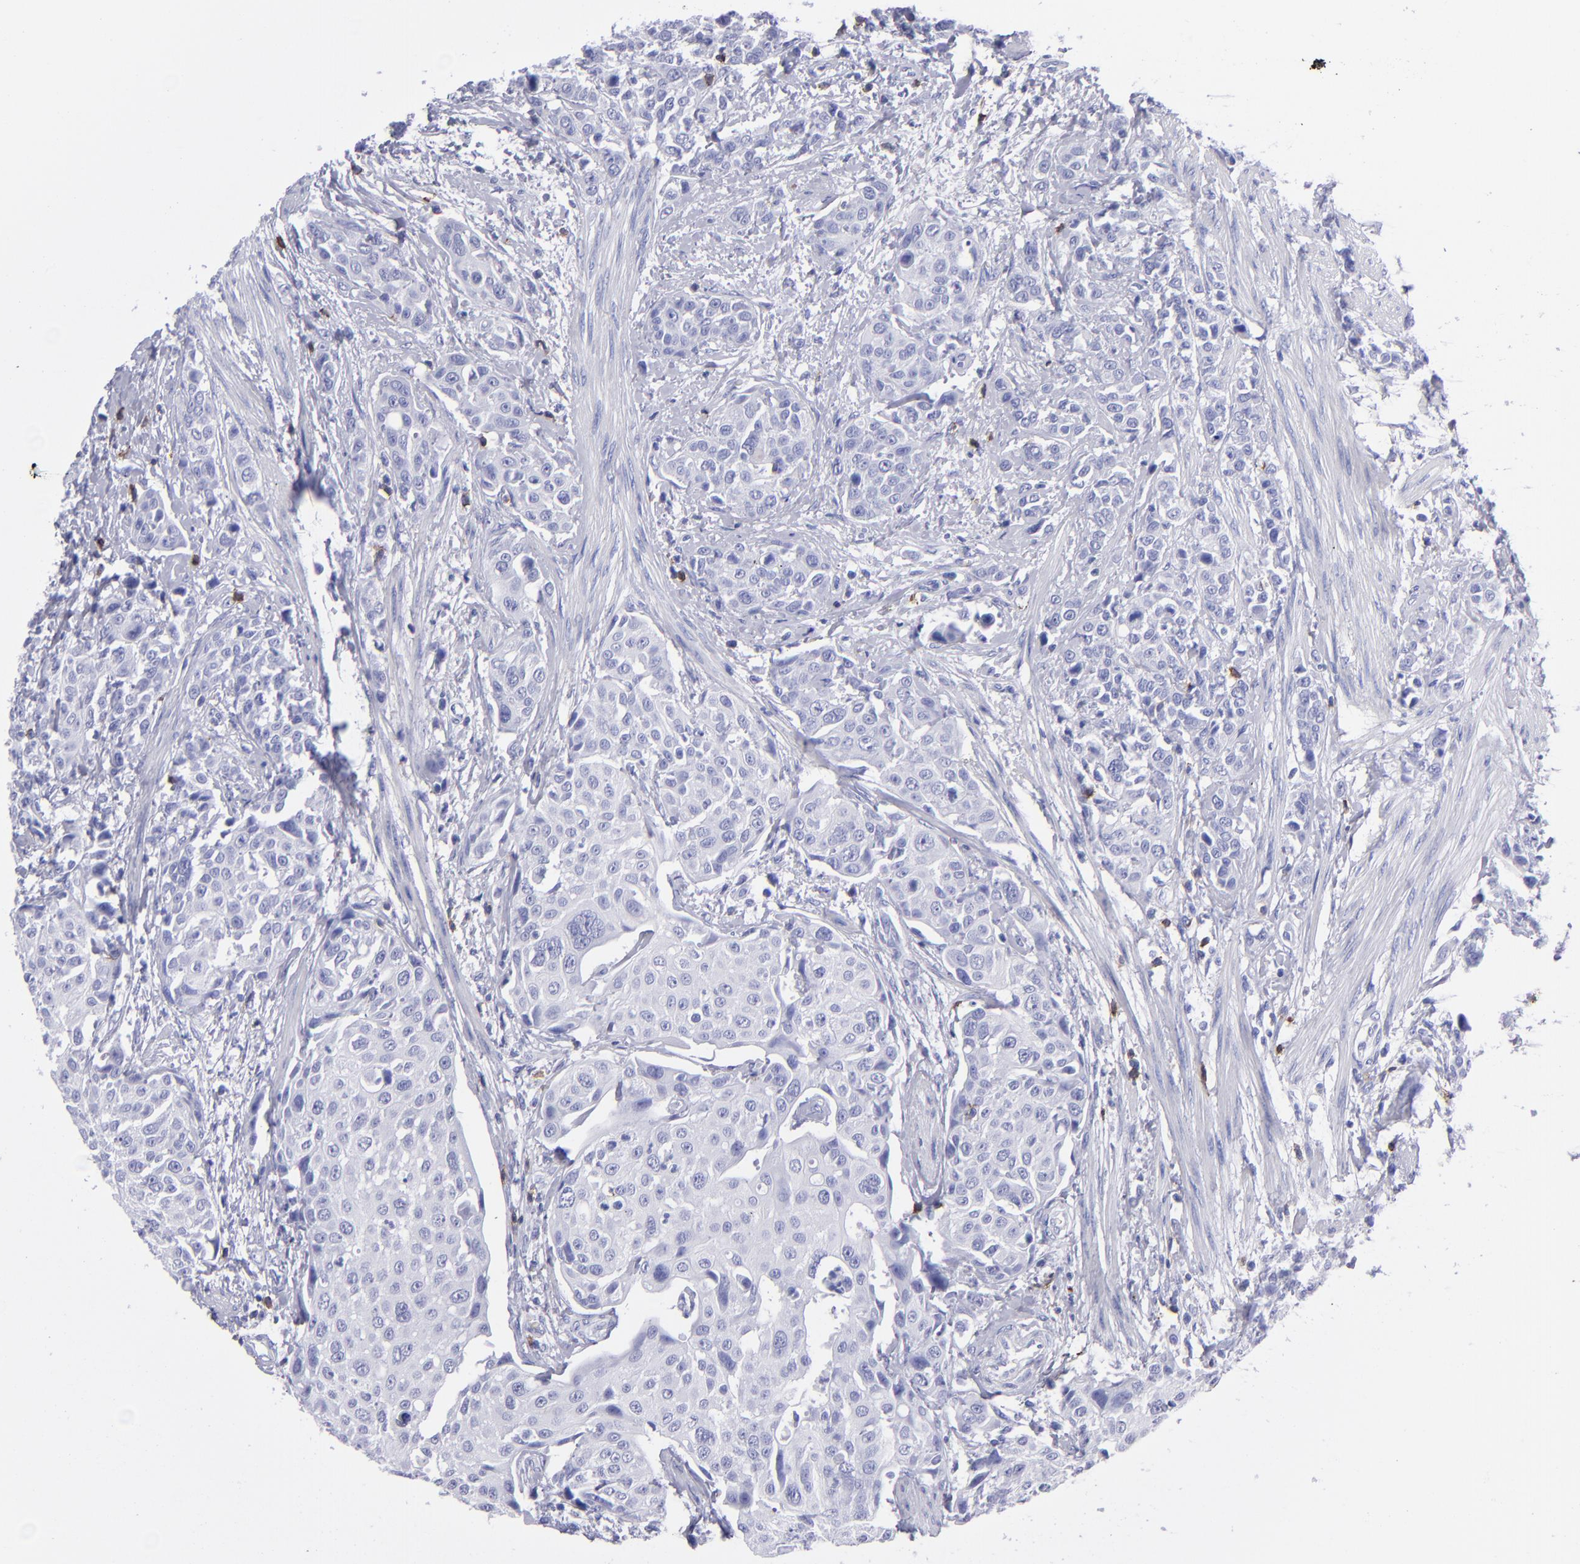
{"staining": {"intensity": "negative", "quantity": "none", "location": "none"}, "tissue": "urothelial cancer", "cell_type": "Tumor cells", "image_type": "cancer", "snomed": [{"axis": "morphology", "description": "Urothelial carcinoma, High grade"}, {"axis": "topography", "description": "Urinary bladder"}], "caption": "High magnification brightfield microscopy of urothelial cancer stained with DAB (brown) and counterstained with hematoxylin (blue): tumor cells show no significant expression.", "gene": "CD6", "patient": {"sex": "male", "age": 56}}